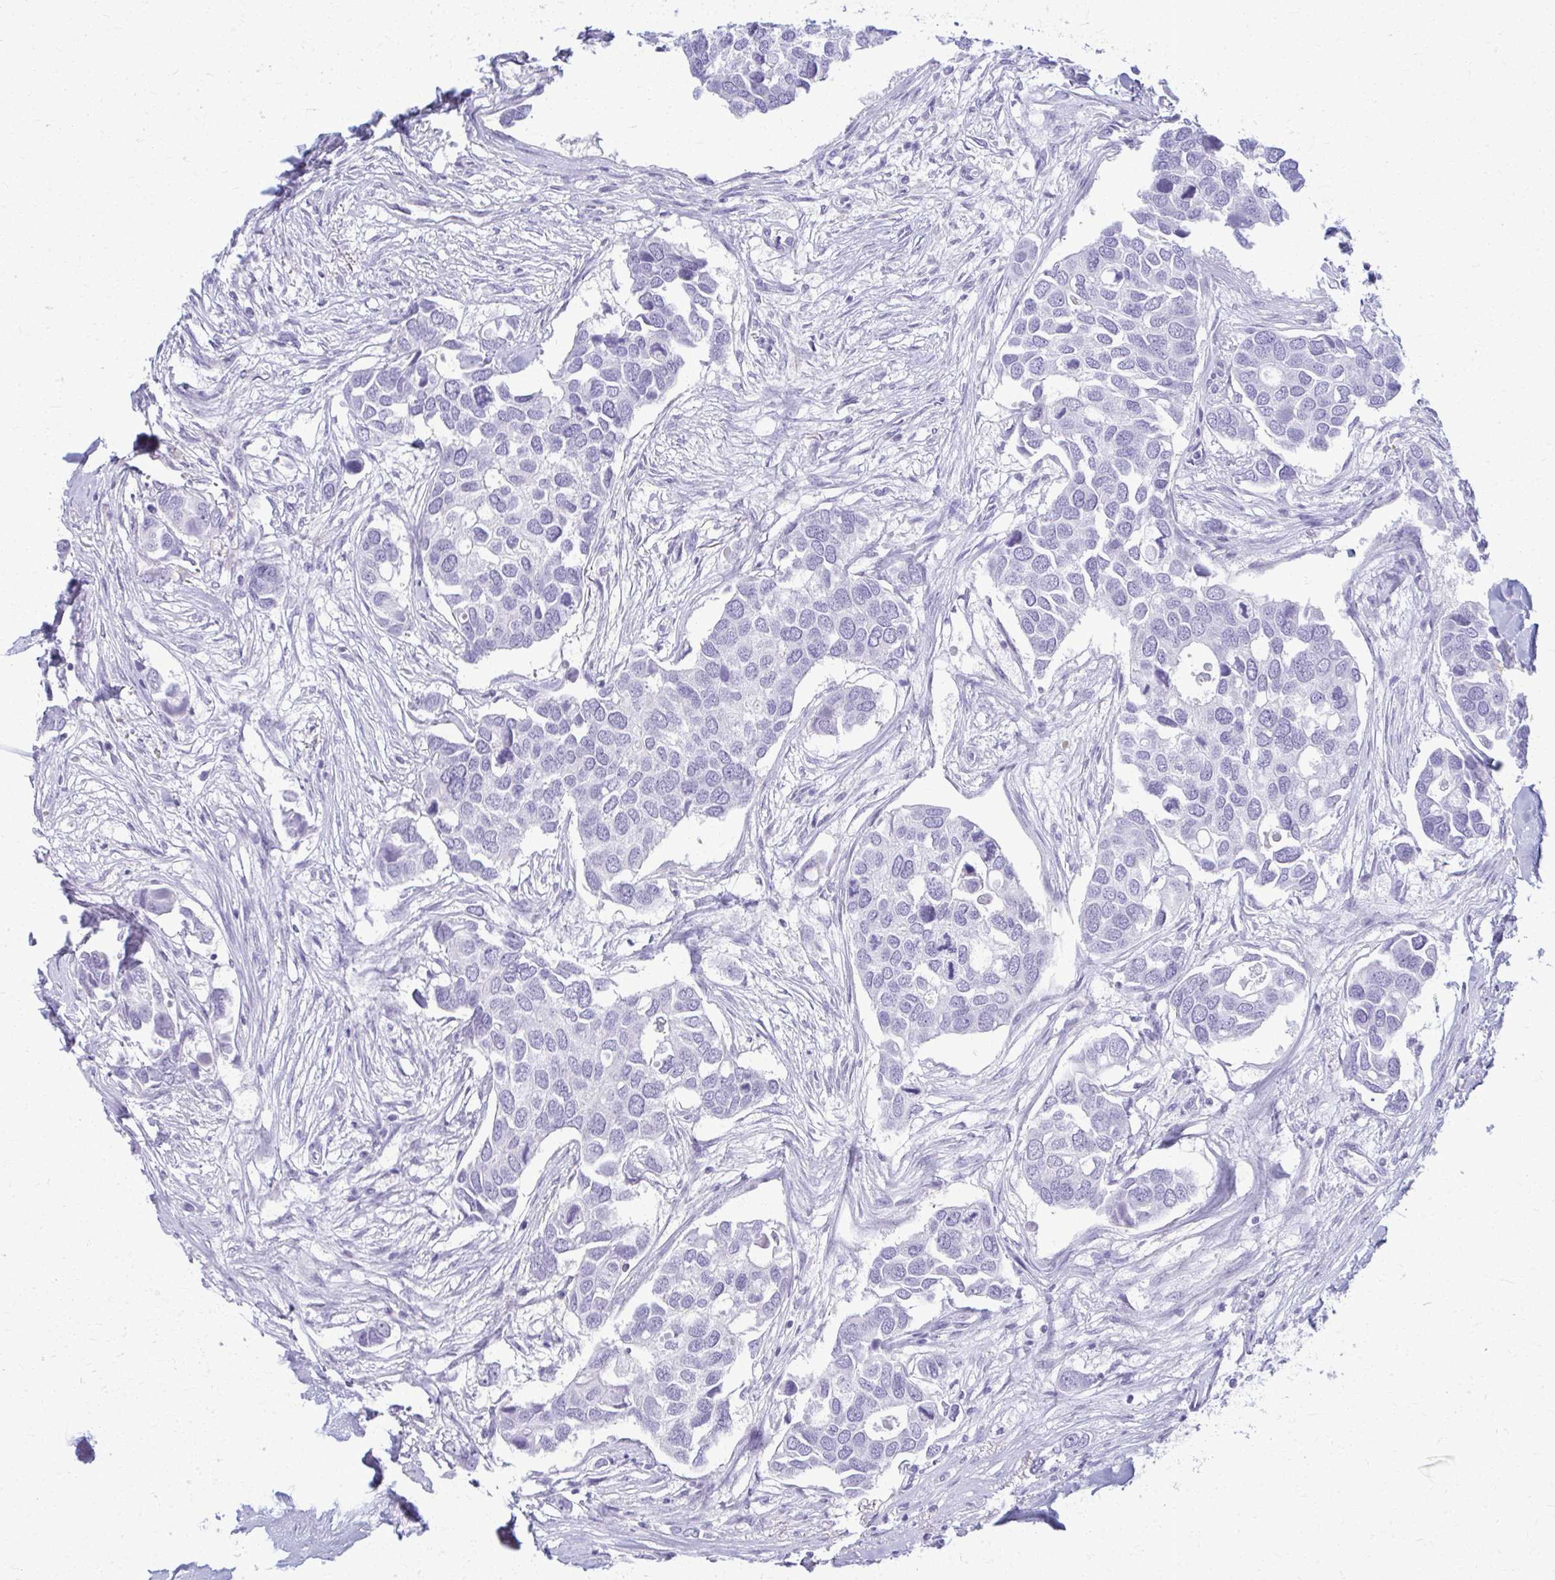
{"staining": {"intensity": "negative", "quantity": "none", "location": "none"}, "tissue": "breast cancer", "cell_type": "Tumor cells", "image_type": "cancer", "snomed": [{"axis": "morphology", "description": "Duct carcinoma"}, {"axis": "topography", "description": "Breast"}], "caption": "High power microscopy micrograph of an IHC image of invasive ductal carcinoma (breast), revealing no significant expression in tumor cells. Nuclei are stained in blue.", "gene": "ACSM2B", "patient": {"sex": "female", "age": 83}}